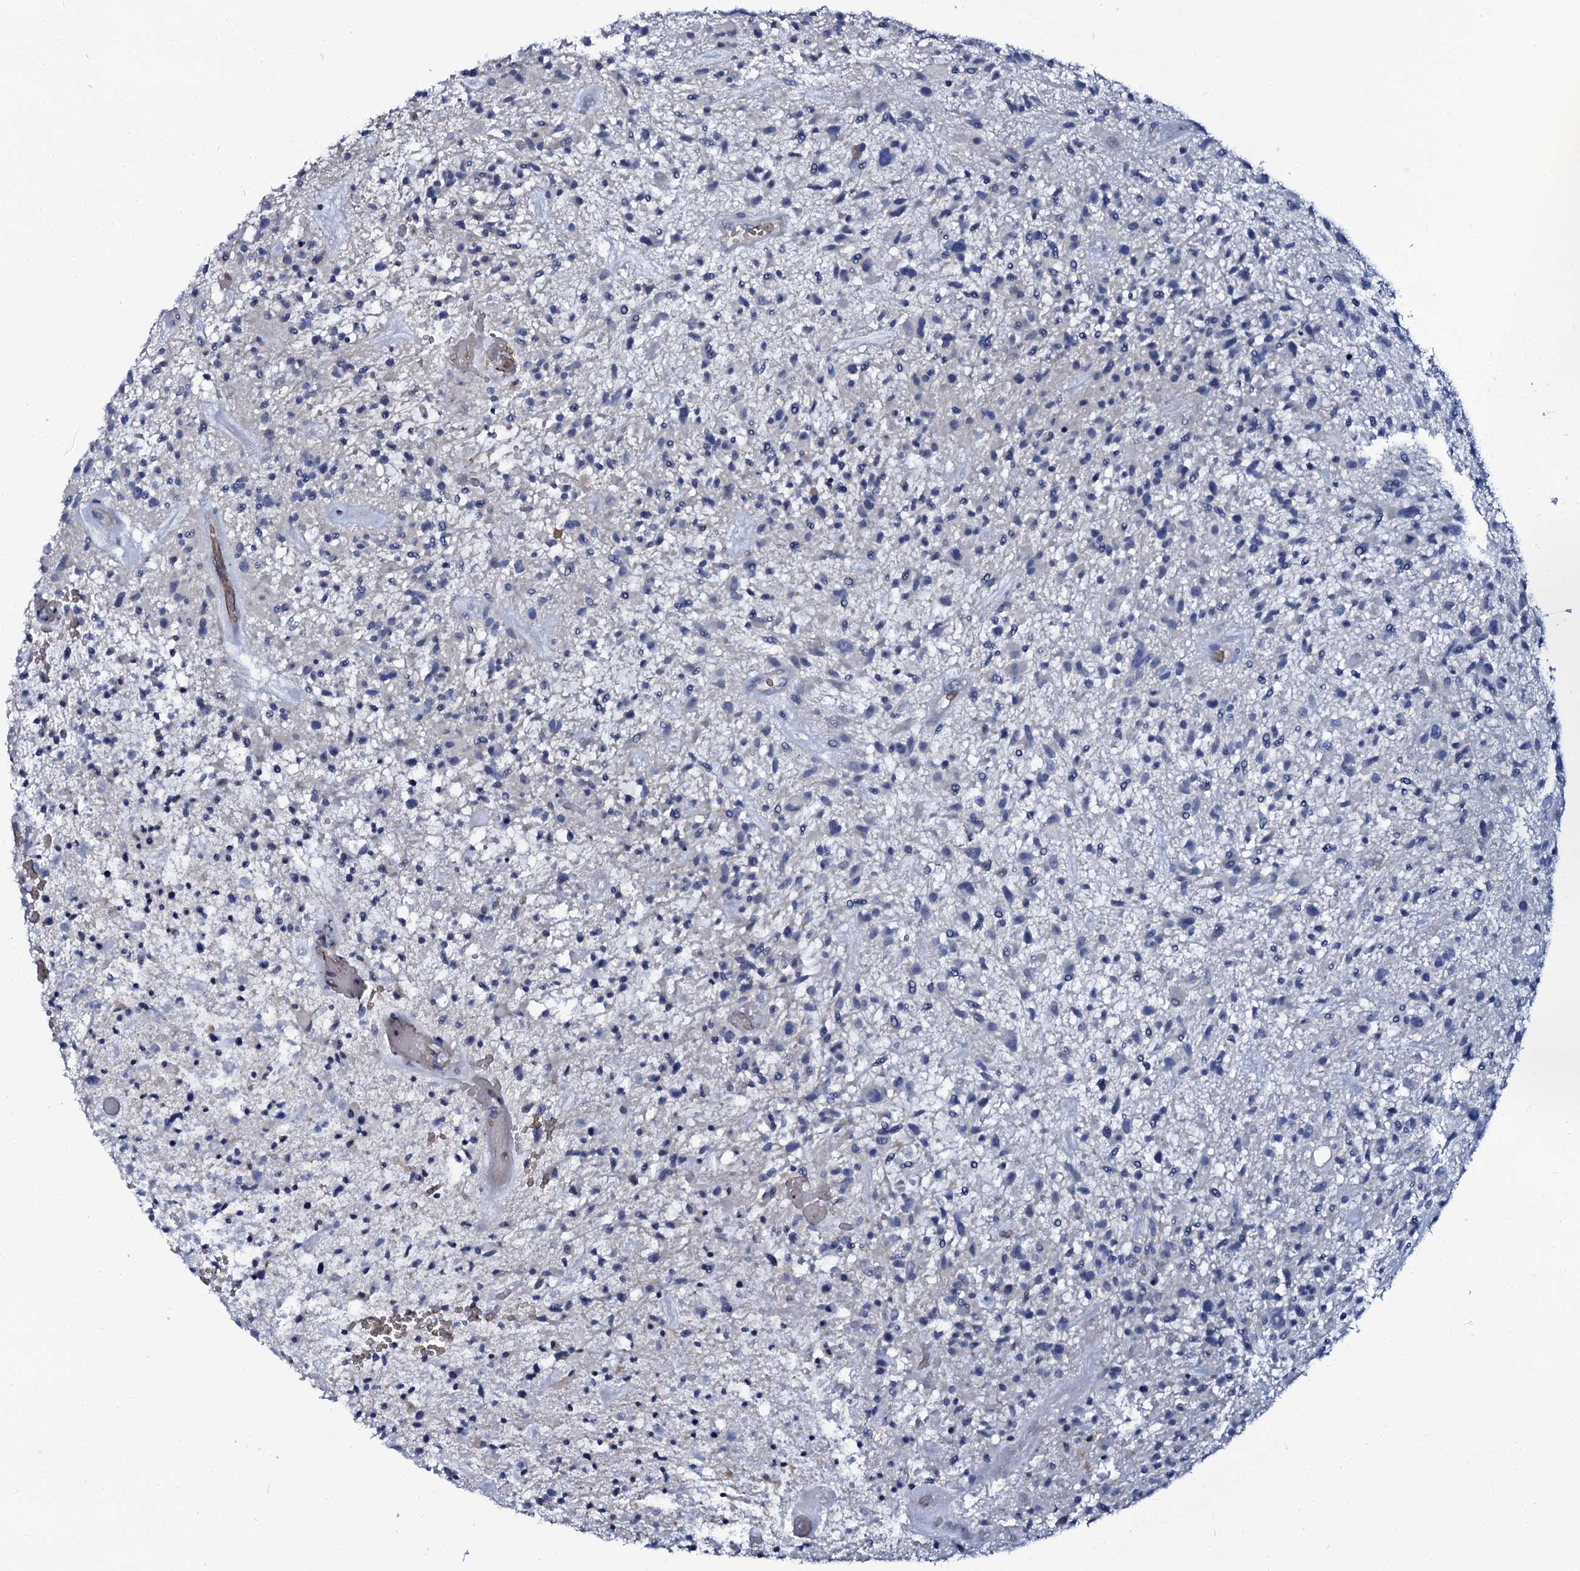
{"staining": {"intensity": "negative", "quantity": "none", "location": "none"}, "tissue": "glioma", "cell_type": "Tumor cells", "image_type": "cancer", "snomed": [{"axis": "morphology", "description": "Glioma, malignant, High grade"}, {"axis": "topography", "description": "Brain"}], "caption": "Tumor cells show no significant positivity in malignant high-grade glioma.", "gene": "C10orf88", "patient": {"sex": "male", "age": 47}}